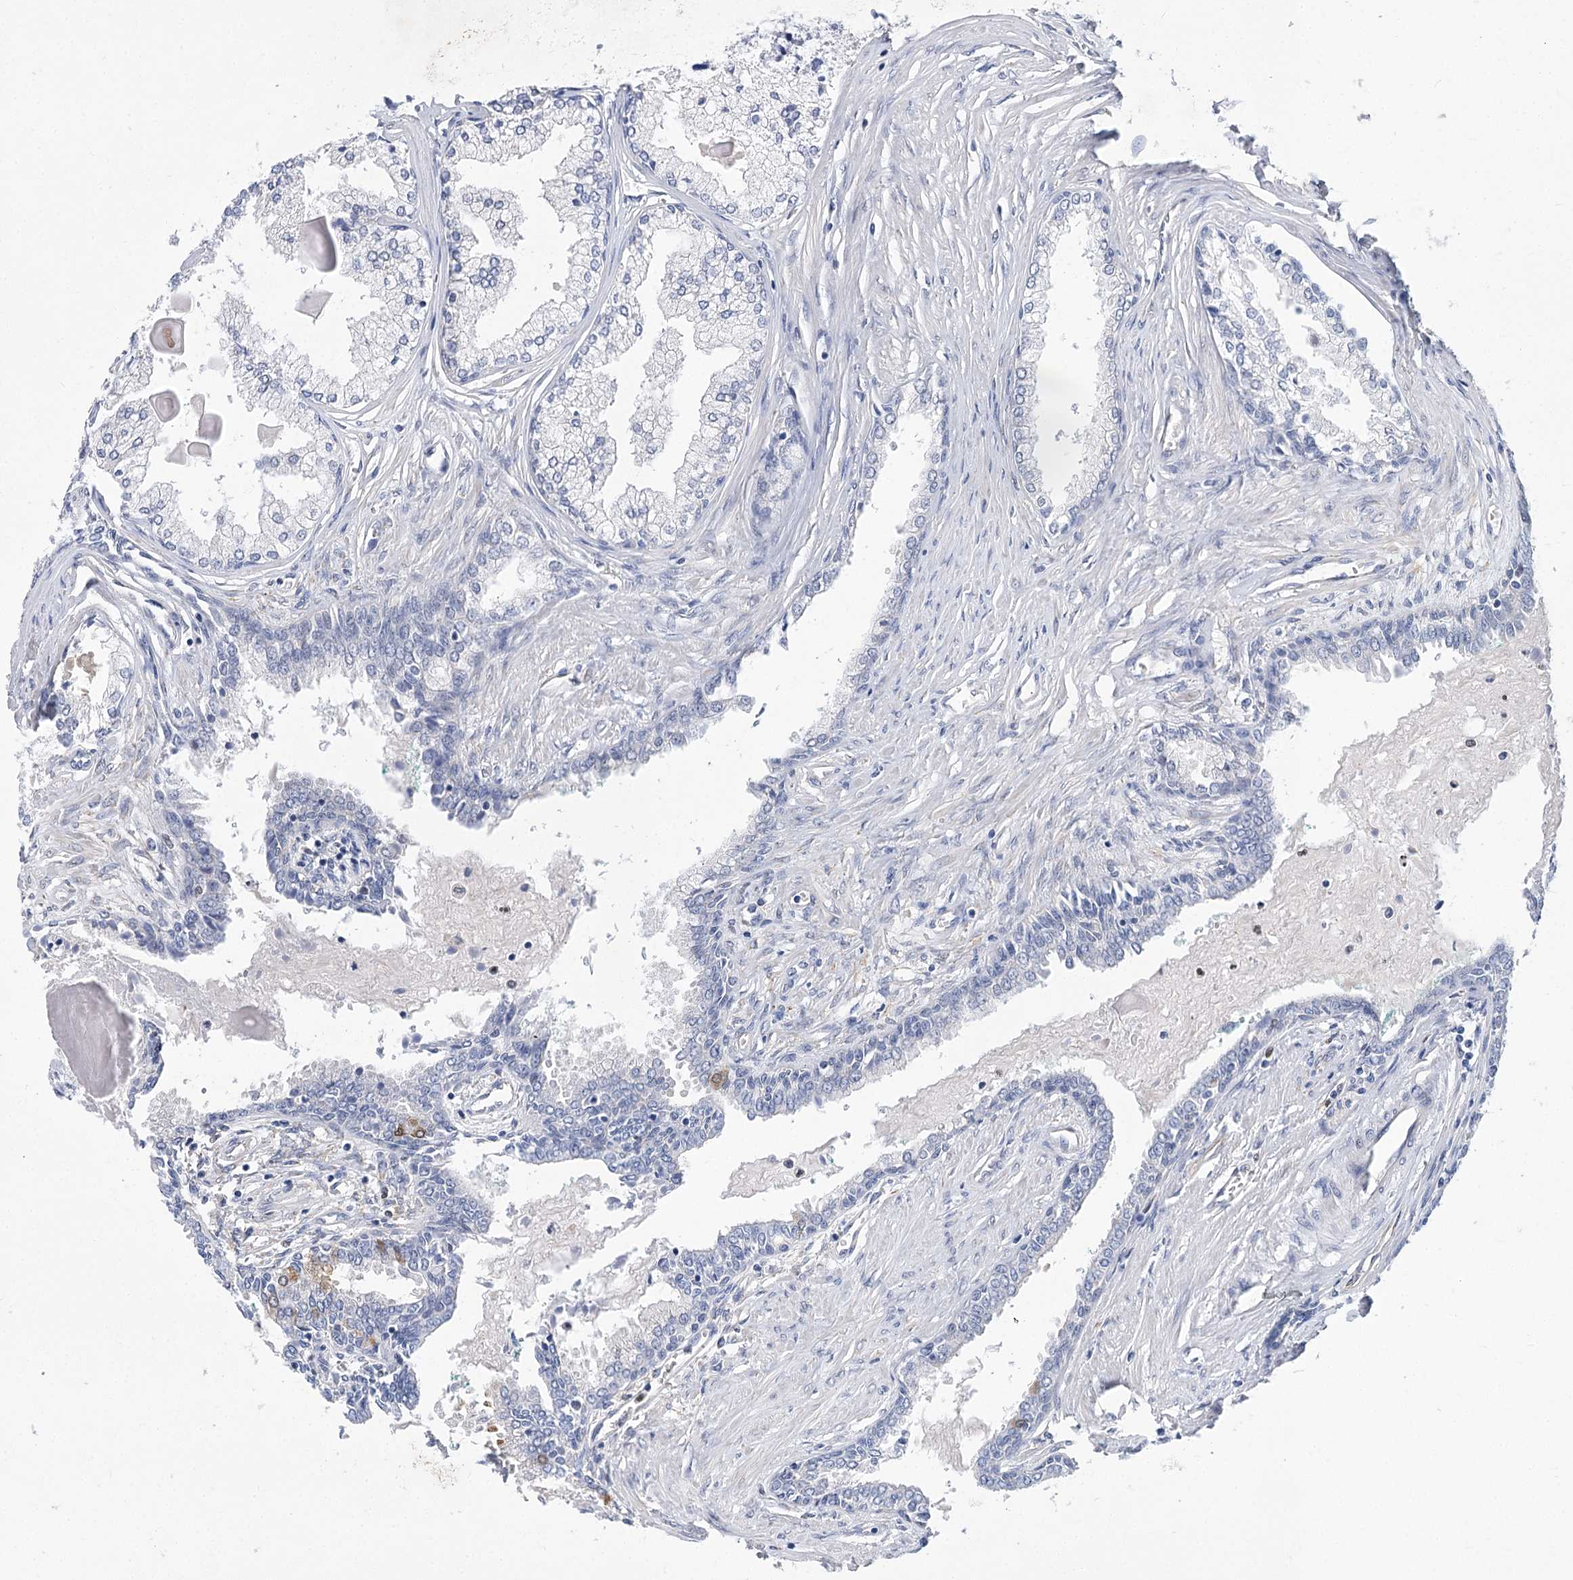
{"staining": {"intensity": "negative", "quantity": "none", "location": "none"}, "tissue": "prostate cancer", "cell_type": "Tumor cells", "image_type": "cancer", "snomed": [{"axis": "morphology", "description": "Adenocarcinoma, High grade"}, {"axis": "topography", "description": "Prostate"}], "caption": "DAB immunohistochemical staining of adenocarcinoma (high-grade) (prostate) demonstrates no significant staining in tumor cells.", "gene": "THAP6", "patient": {"sex": "male", "age": 68}}